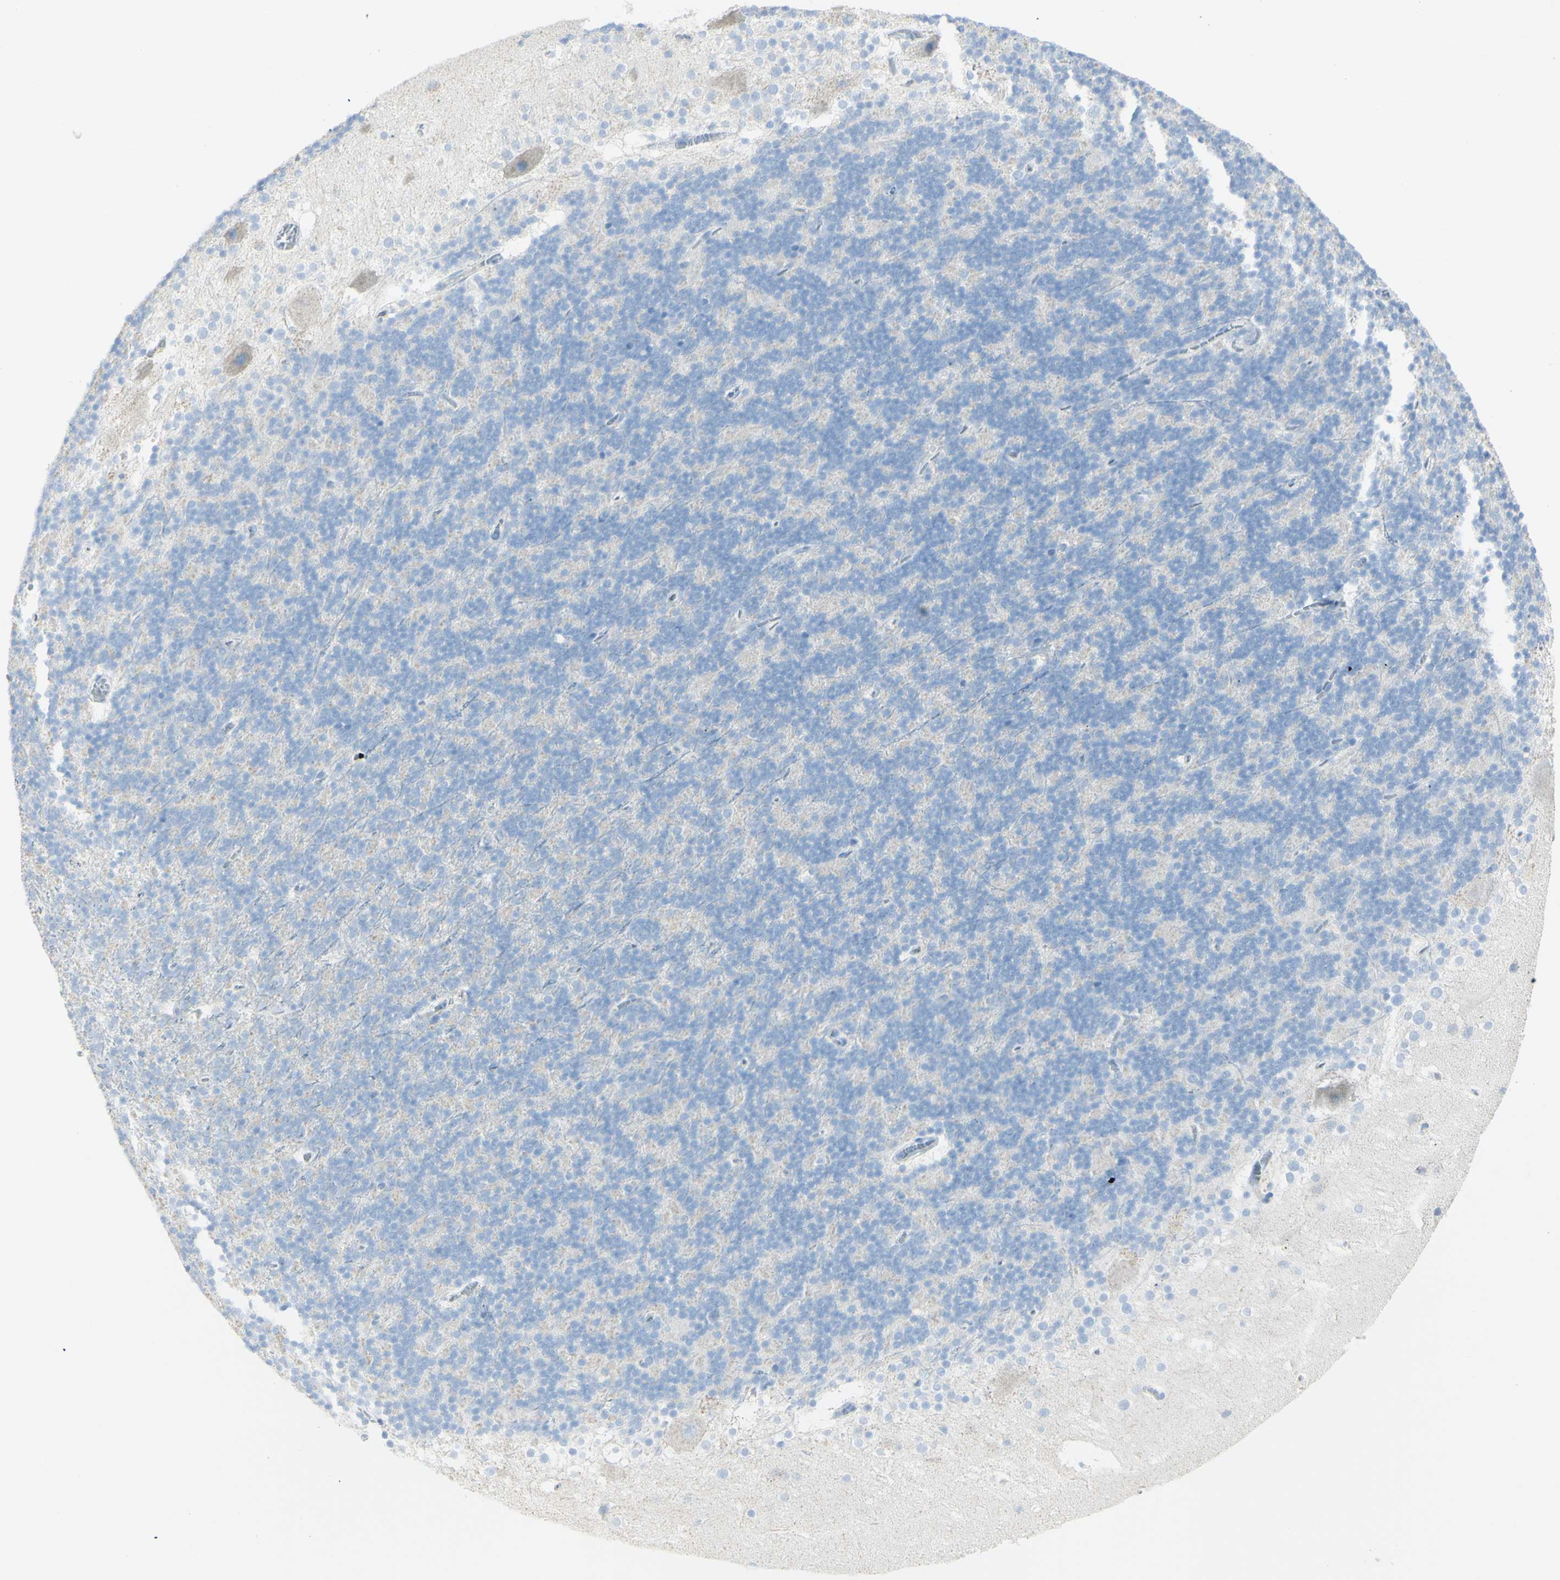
{"staining": {"intensity": "weak", "quantity": "<25%", "location": "cytoplasmic/membranous"}, "tissue": "cerebellum", "cell_type": "Cells in granular layer", "image_type": "normal", "snomed": [{"axis": "morphology", "description": "Normal tissue, NOS"}, {"axis": "topography", "description": "Cerebellum"}], "caption": "Image shows no protein staining in cells in granular layer of unremarkable cerebellum. The staining is performed using DAB brown chromogen with nuclei counter-stained in using hematoxylin.", "gene": "LETM1", "patient": {"sex": "female", "age": 19}}